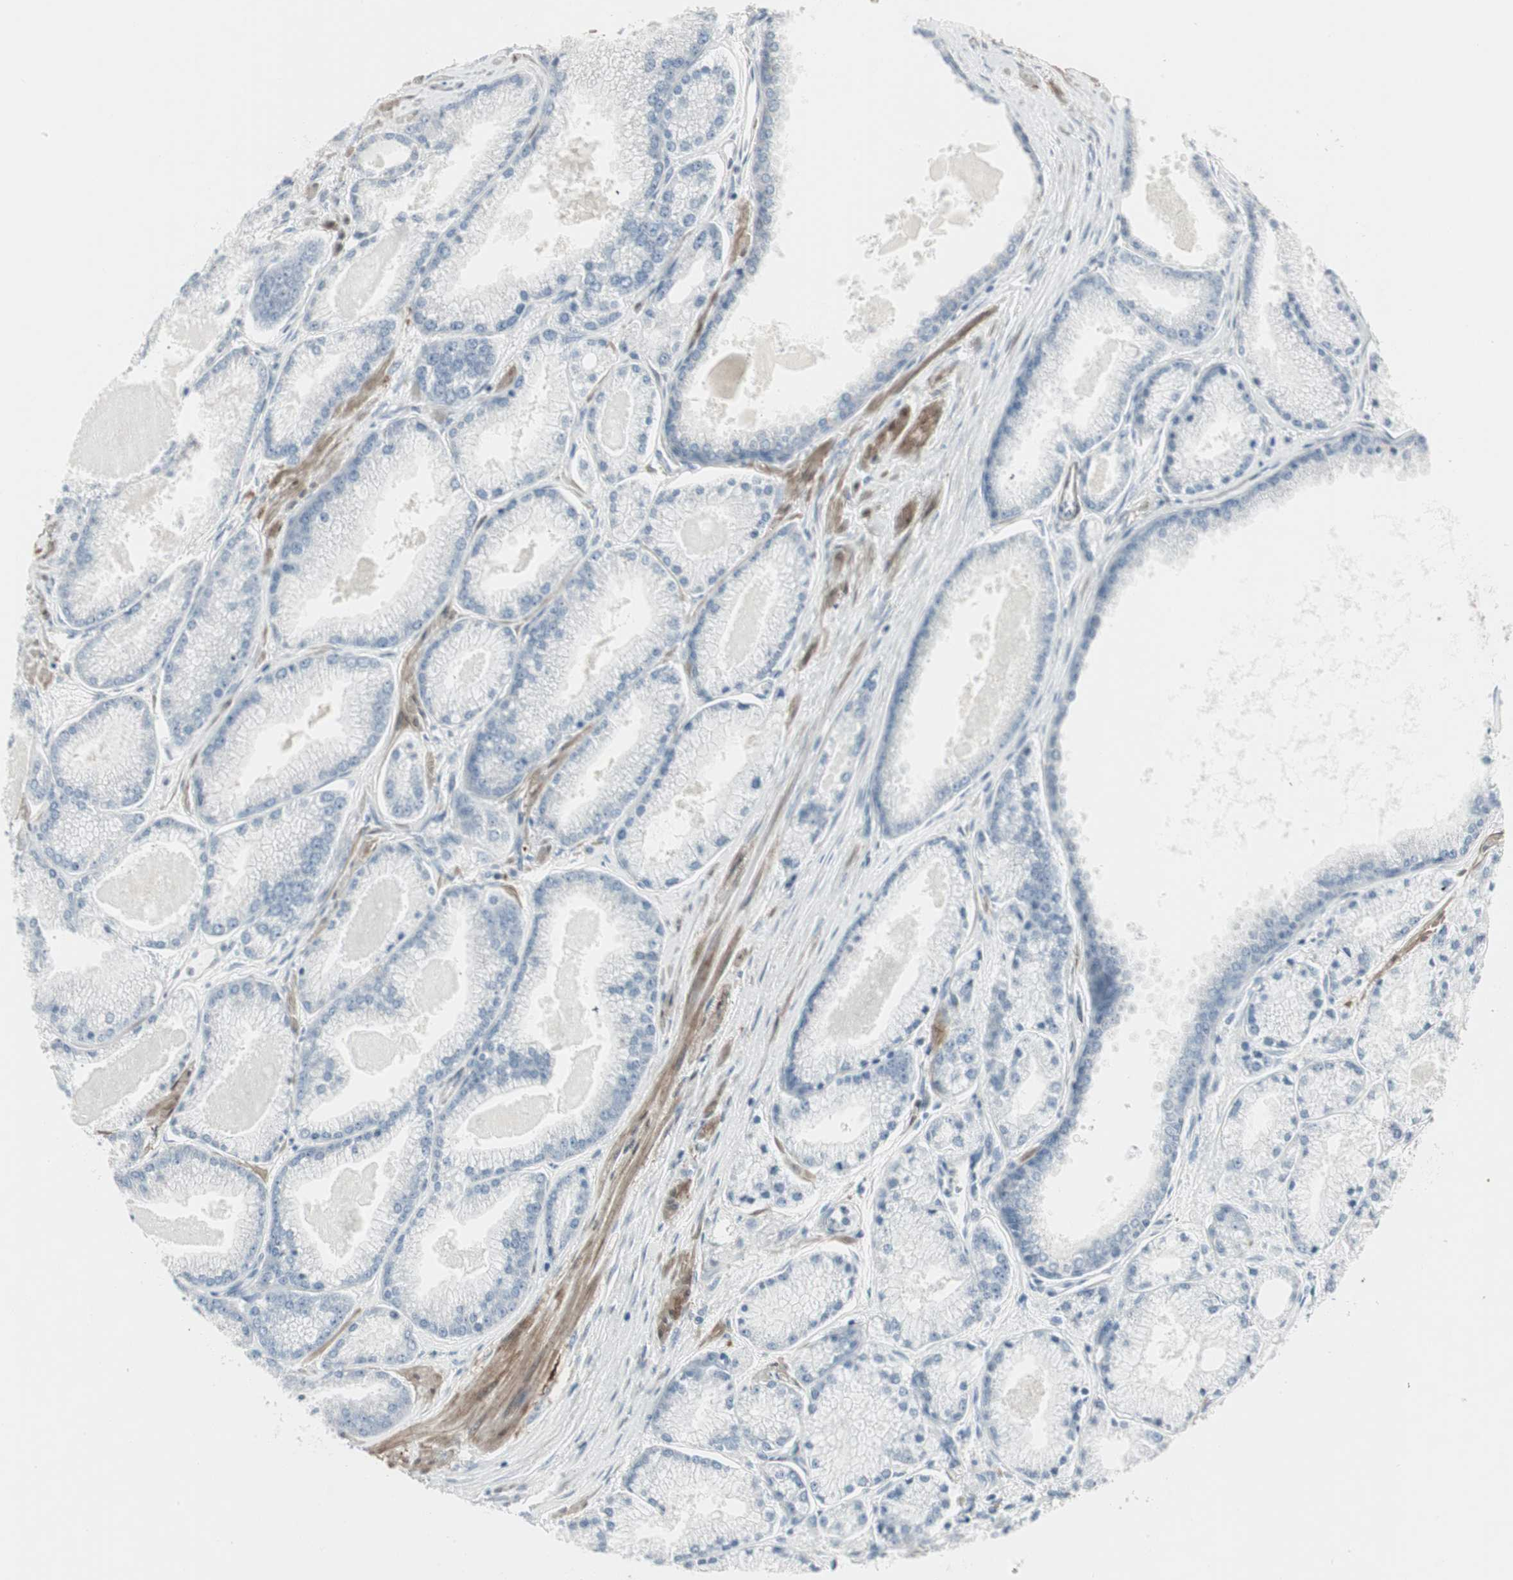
{"staining": {"intensity": "negative", "quantity": "none", "location": "none"}, "tissue": "prostate cancer", "cell_type": "Tumor cells", "image_type": "cancer", "snomed": [{"axis": "morphology", "description": "Adenocarcinoma, High grade"}, {"axis": "topography", "description": "Prostate"}], "caption": "Tumor cells are negative for brown protein staining in adenocarcinoma (high-grade) (prostate).", "gene": "DMPK", "patient": {"sex": "male", "age": 61}}